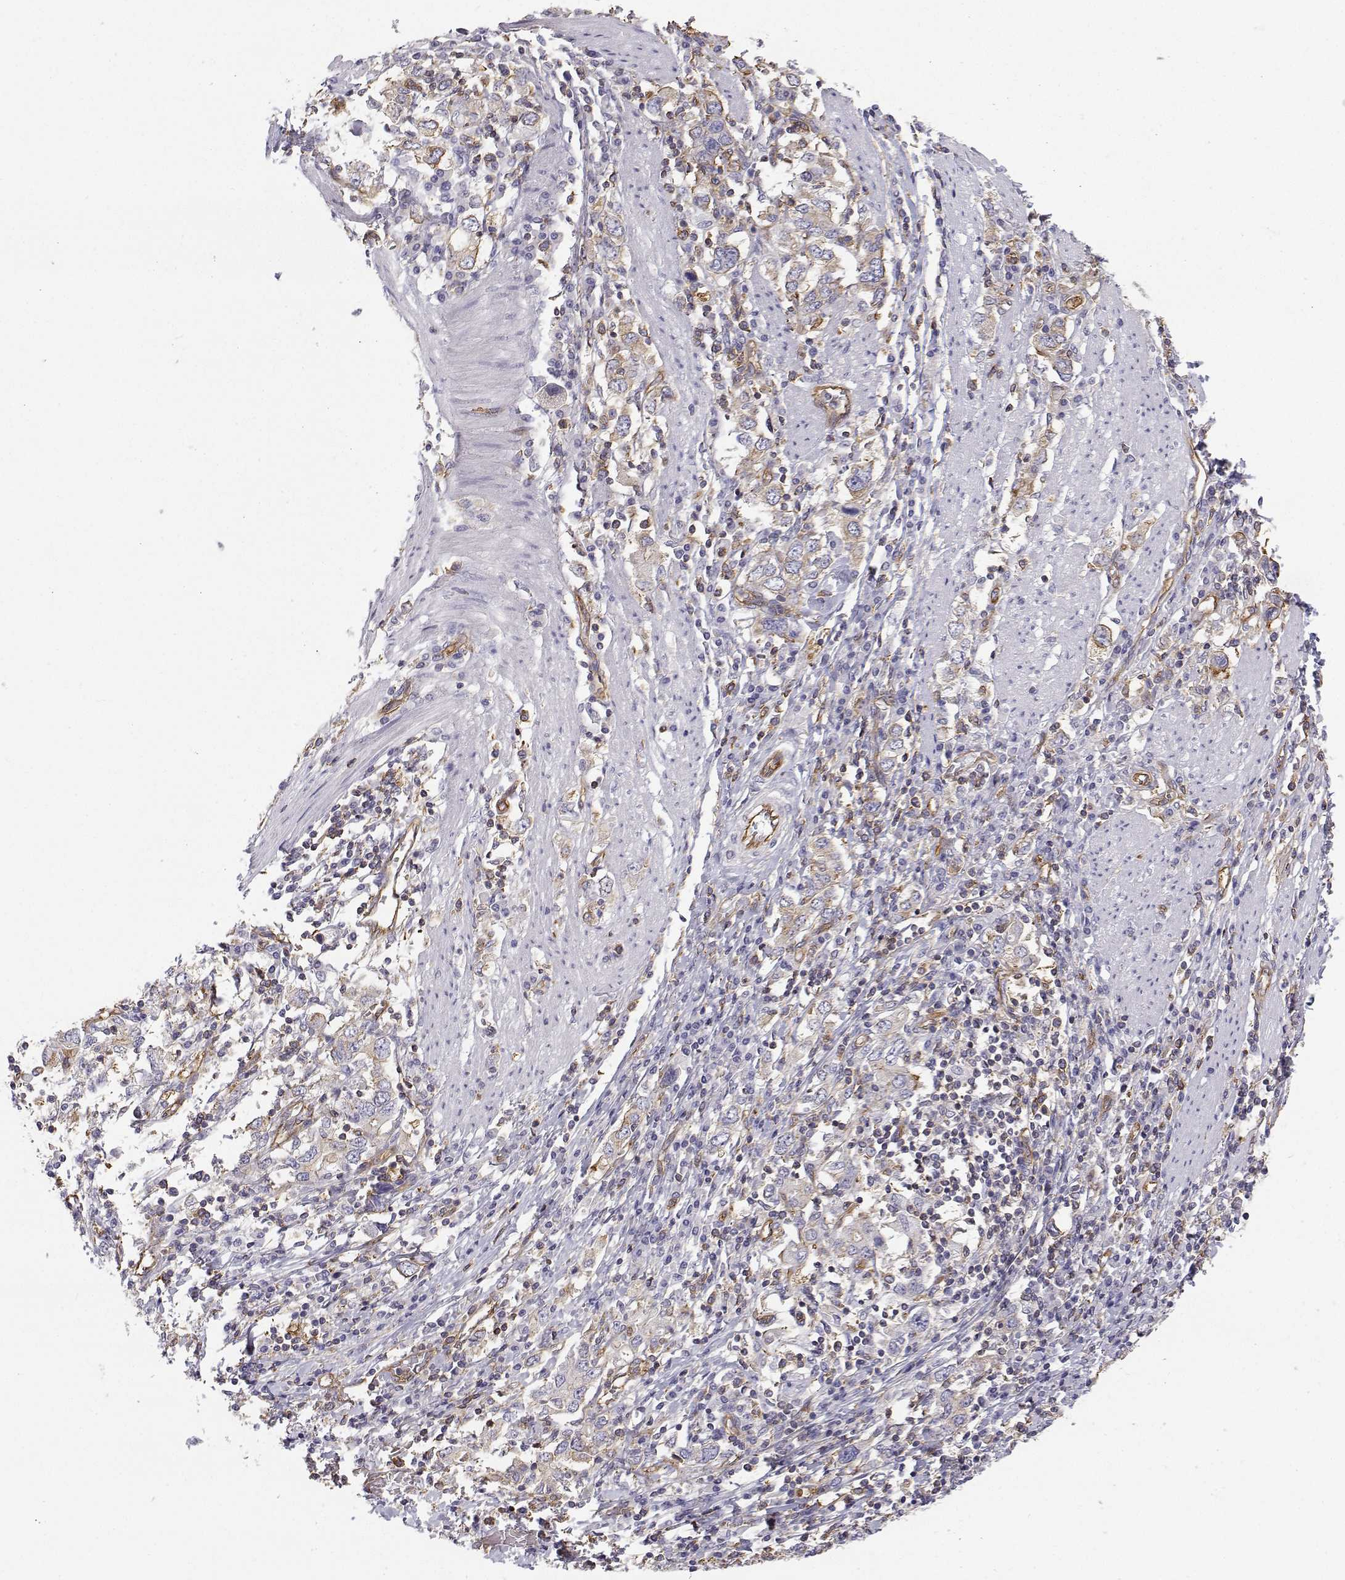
{"staining": {"intensity": "negative", "quantity": "none", "location": "none"}, "tissue": "stomach cancer", "cell_type": "Tumor cells", "image_type": "cancer", "snomed": [{"axis": "morphology", "description": "Adenocarcinoma, NOS"}, {"axis": "topography", "description": "Stomach, upper"}, {"axis": "topography", "description": "Stomach"}], "caption": "A histopathology image of stomach adenocarcinoma stained for a protein demonstrates no brown staining in tumor cells.", "gene": "MYH9", "patient": {"sex": "male", "age": 62}}